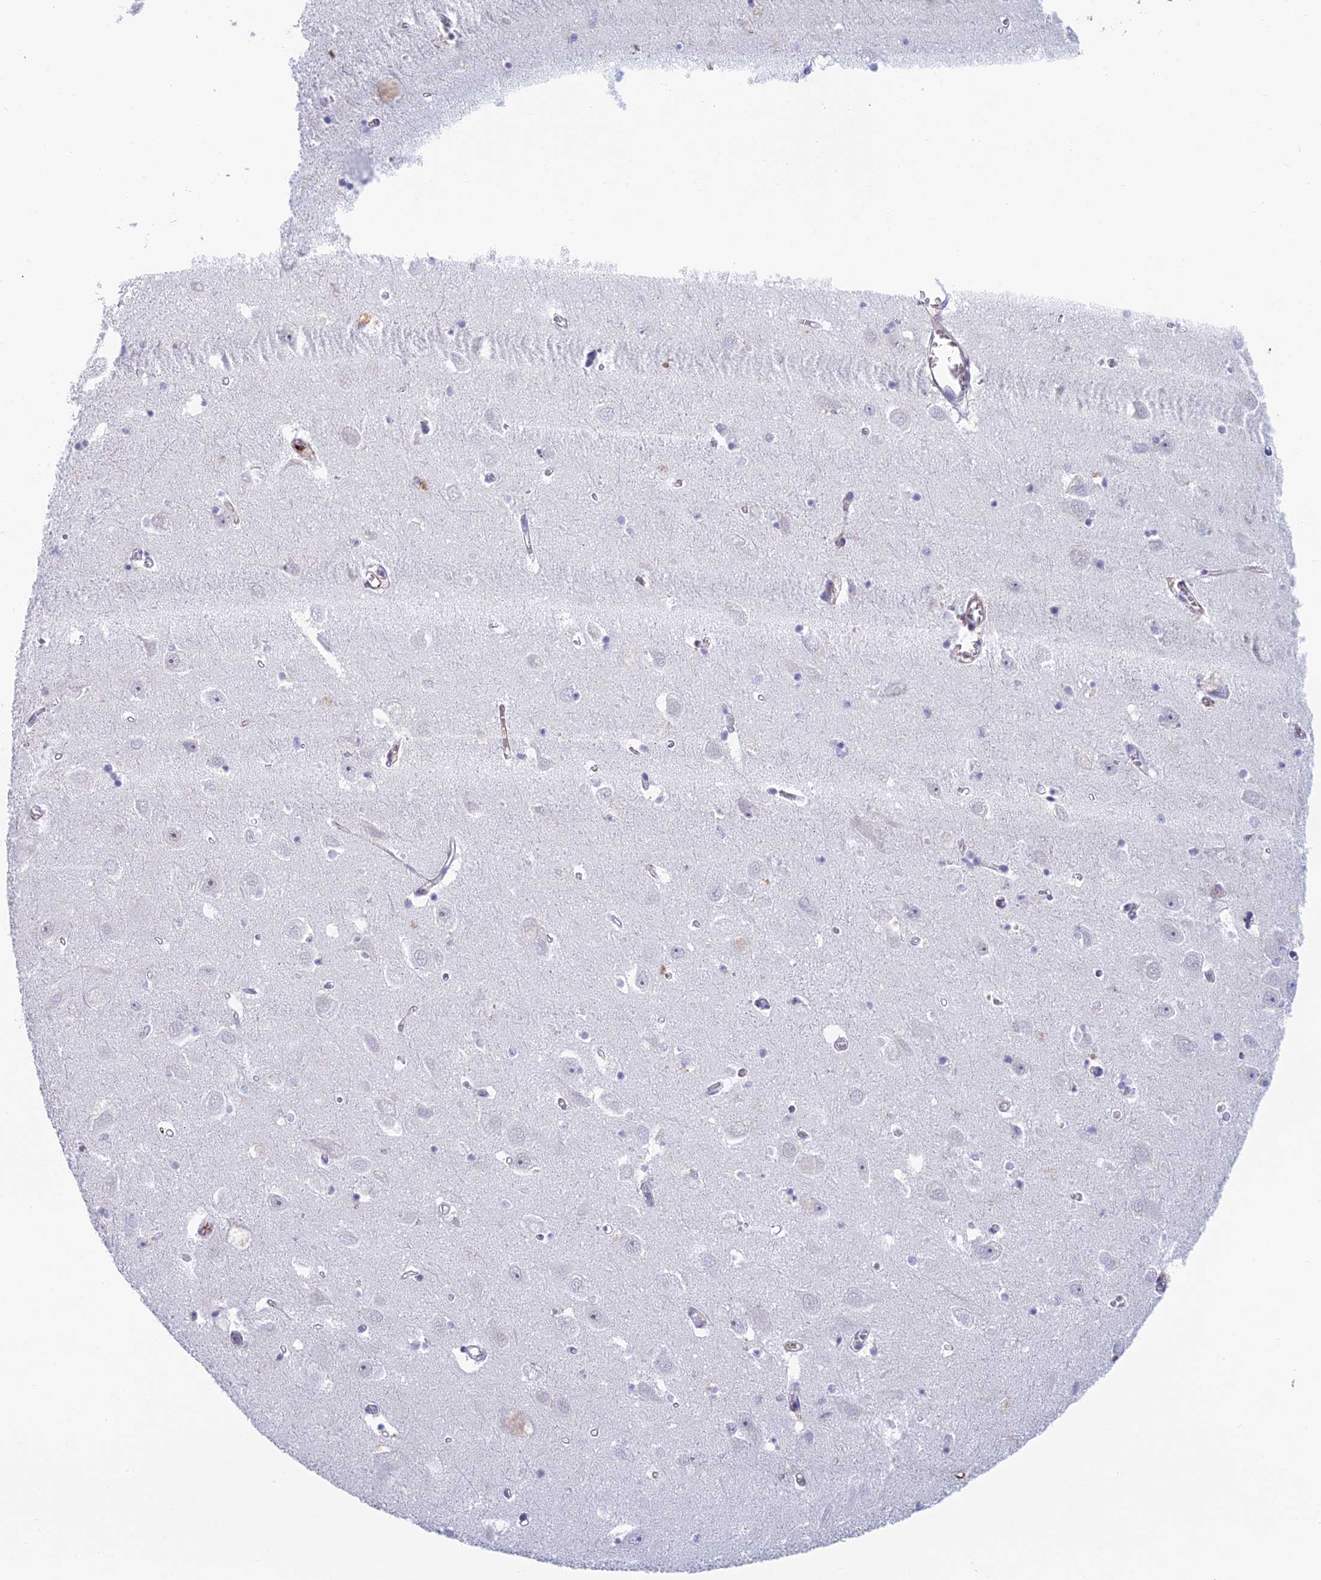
{"staining": {"intensity": "negative", "quantity": "none", "location": "none"}, "tissue": "hippocampus", "cell_type": "Glial cells", "image_type": "normal", "snomed": [{"axis": "morphology", "description": "Normal tissue, NOS"}, {"axis": "topography", "description": "Hippocampus"}], "caption": "Human hippocampus stained for a protein using immunohistochemistry (IHC) displays no expression in glial cells.", "gene": "FERD3L", "patient": {"sex": "female", "age": 64}}